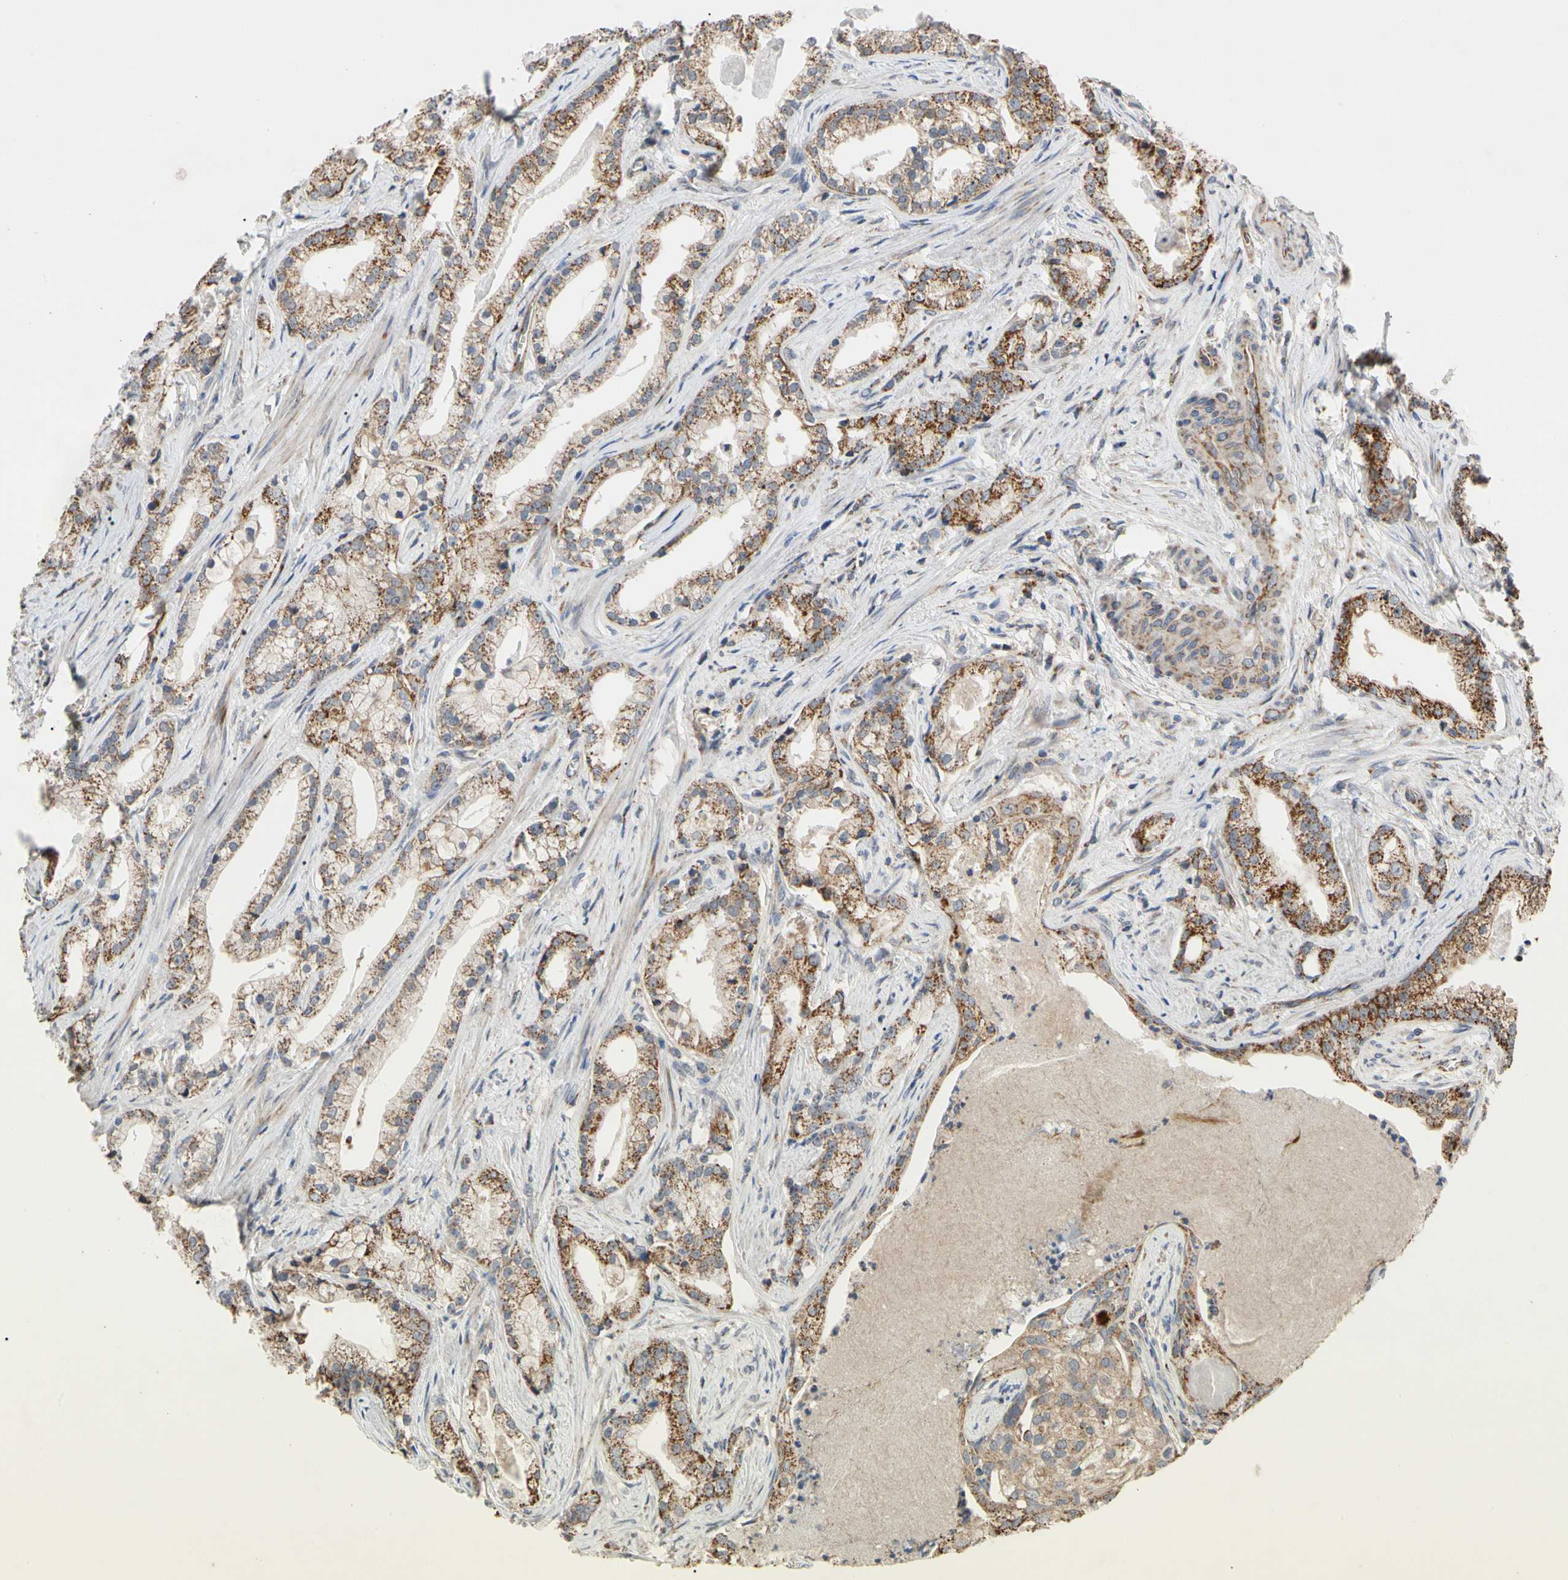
{"staining": {"intensity": "strong", "quantity": ">75%", "location": "cytoplasmic/membranous"}, "tissue": "prostate cancer", "cell_type": "Tumor cells", "image_type": "cancer", "snomed": [{"axis": "morphology", "description": "Adenocarcinoma, Low grade"}, {"axis": "topography", "description": "Prostate"}], "caption": "This is a micrograph of IHC staining of adenocarcinoma (low-grade) (prostate), which shows strong staining in the cytoplasmic/membranous of tumor cells.", "gene": "GPD2", "patient": {"sex": "male", "age": 59}}